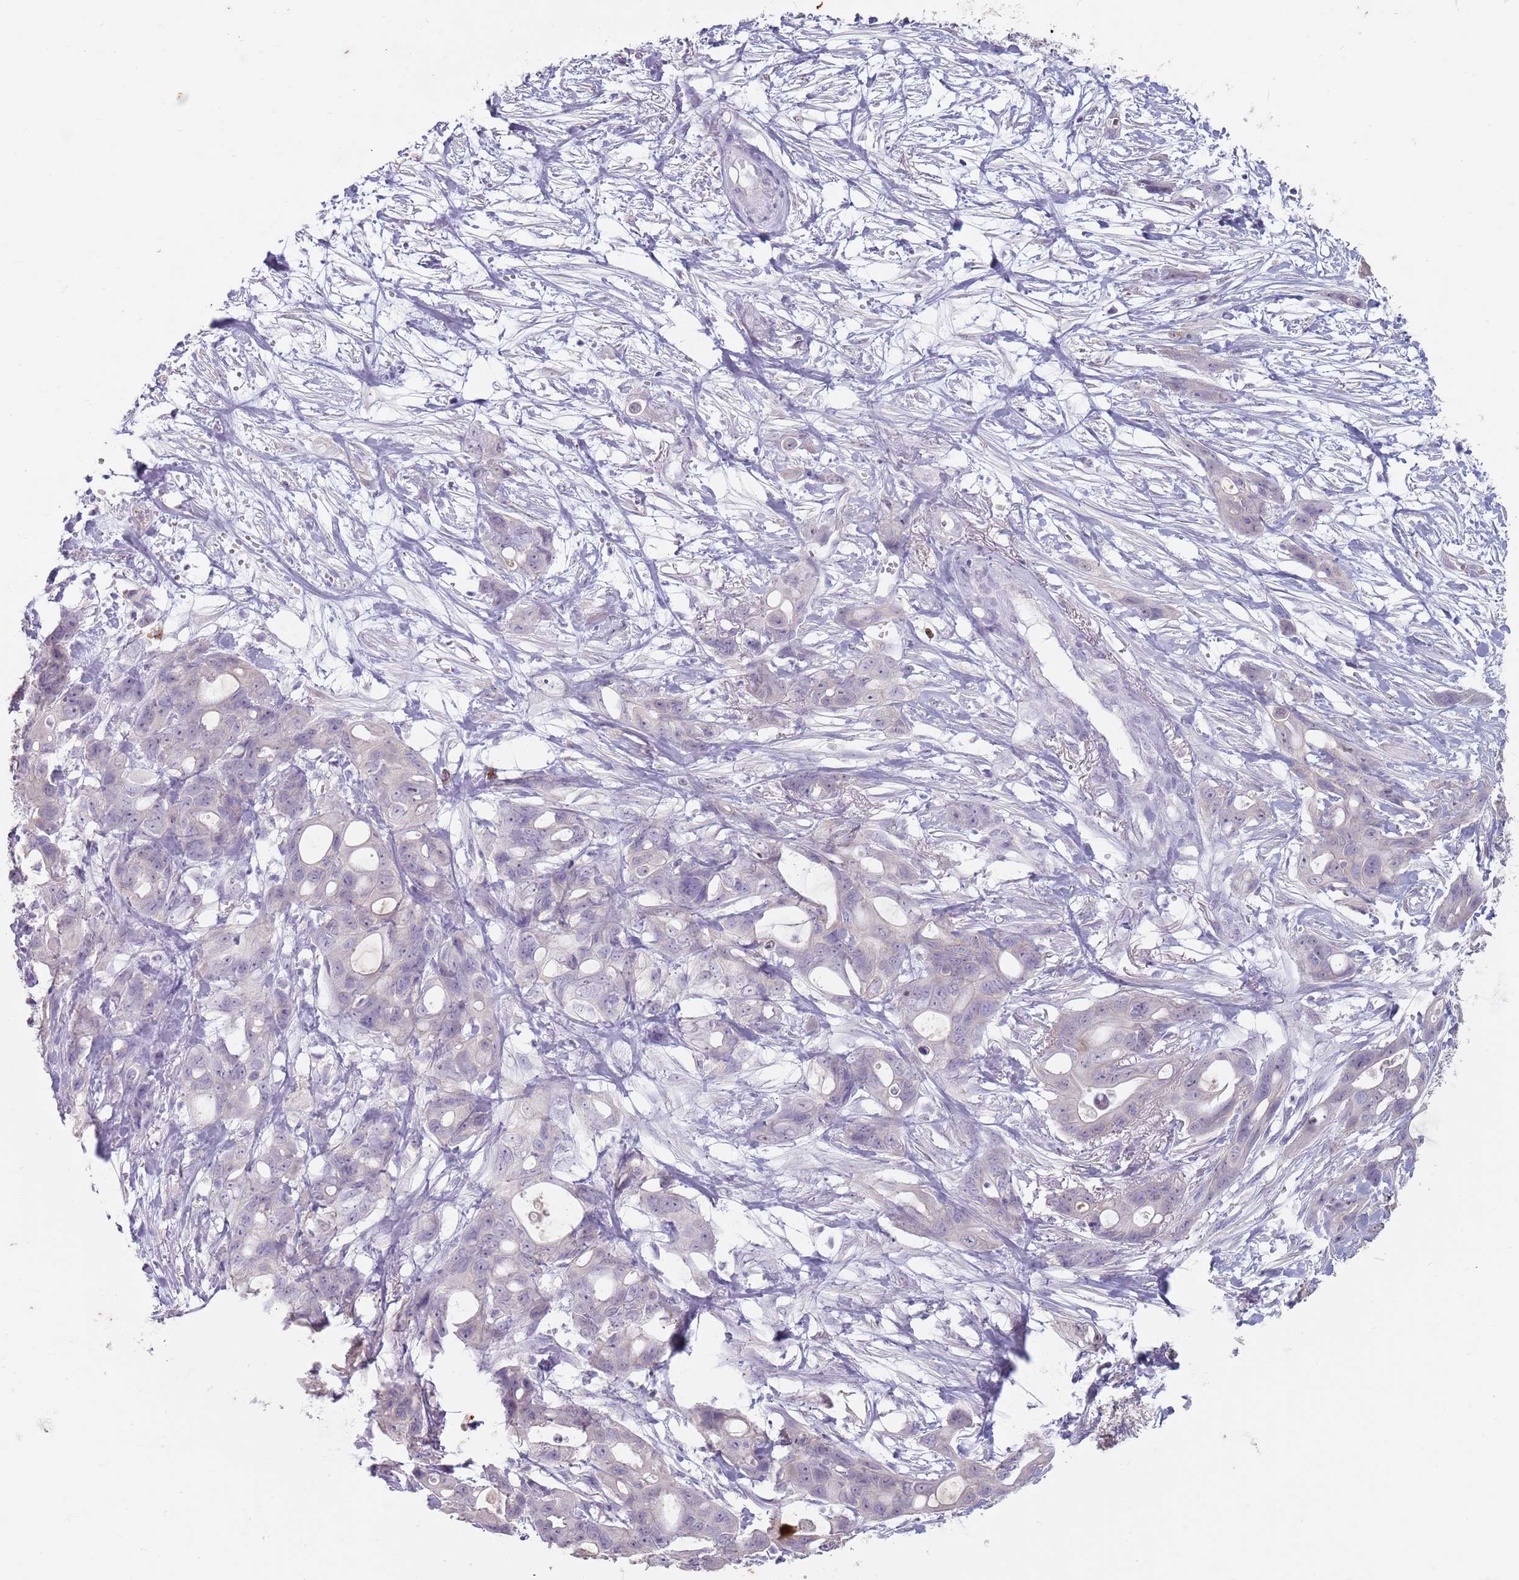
{"staining": {"intensity": "negative", "quantity": "none", "location": "none"}, "tissue": "ovarian cancer", "cell_type": "Tumor cells", "image_type": "cancer", "snomed": [{"axis": "morphology", "description": "Cystadenocarcinoma, mucinous, NOS"}, {"axis": "topography", "description": "Ovary"}], "caption": "Ovarian mucinous cystadenocarcinoma stained for a protein using IHC displays no positivity tumor cells.", "gene": "STYK1", "patient": {"sex": "female", "age": 70}}